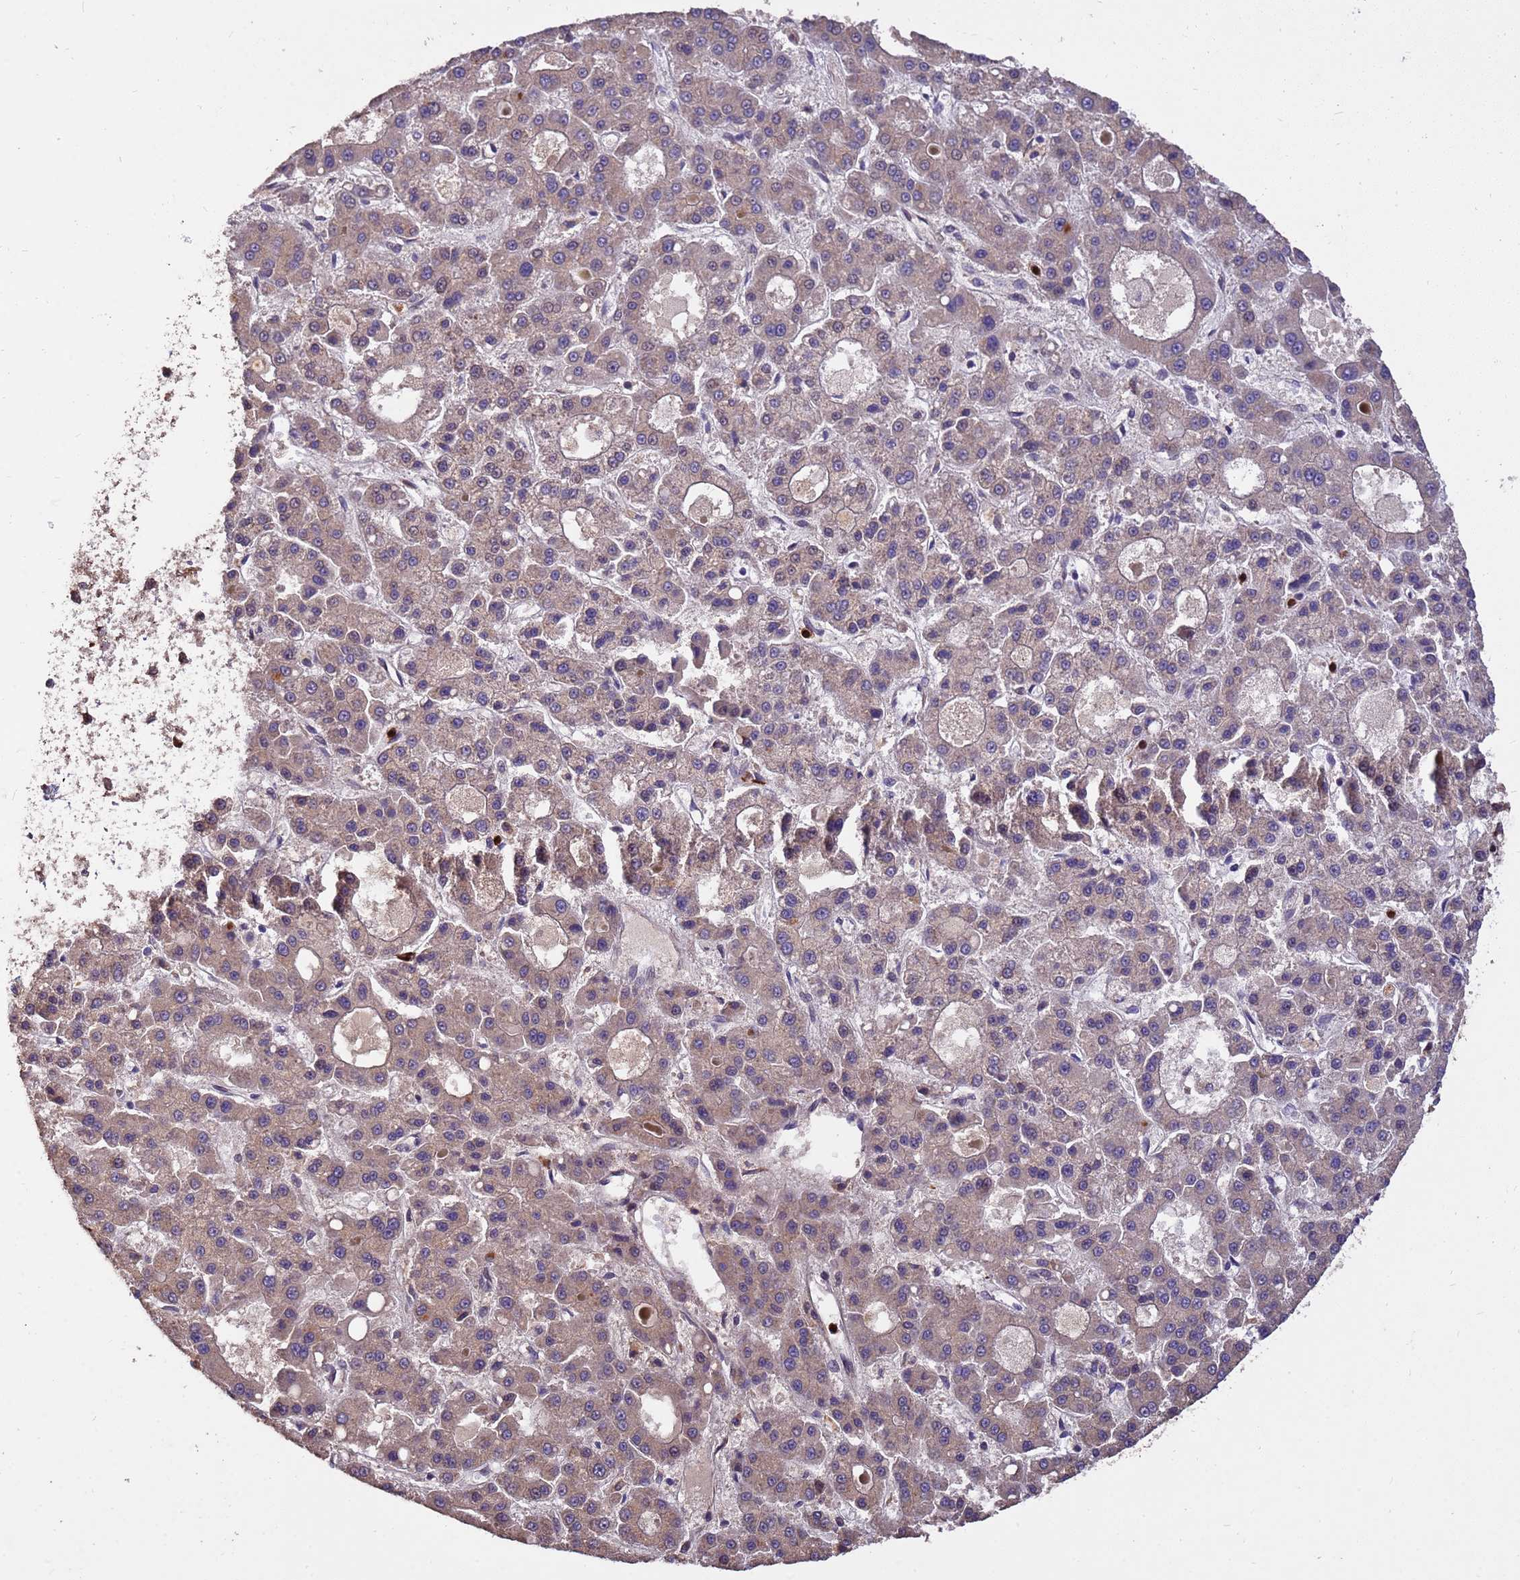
{"staining": {"intensity": "weak", "quantity": "25%-75%", "location": "cytoplasmic/membranous"}, "tissue": "liver cancer", "cell_type": "Tumor cells", "image_type": "cancer", "snomed": [{"axis": "morphology", "description": "Carcinoma, Hepatocellular, NOS"}, {"axis": "topography", "description": "Liver"}], "caption": "DAB (3,3'-diaminobenzidine) immunohistochemical staining of human liver hepatocellular carcinoma shows weak cytoplasmic/membranous protein staining in approximately 25%-75% of tumor cells.", "gene": "ZNF619", "patient": {"sex": "male", "age": 70}}